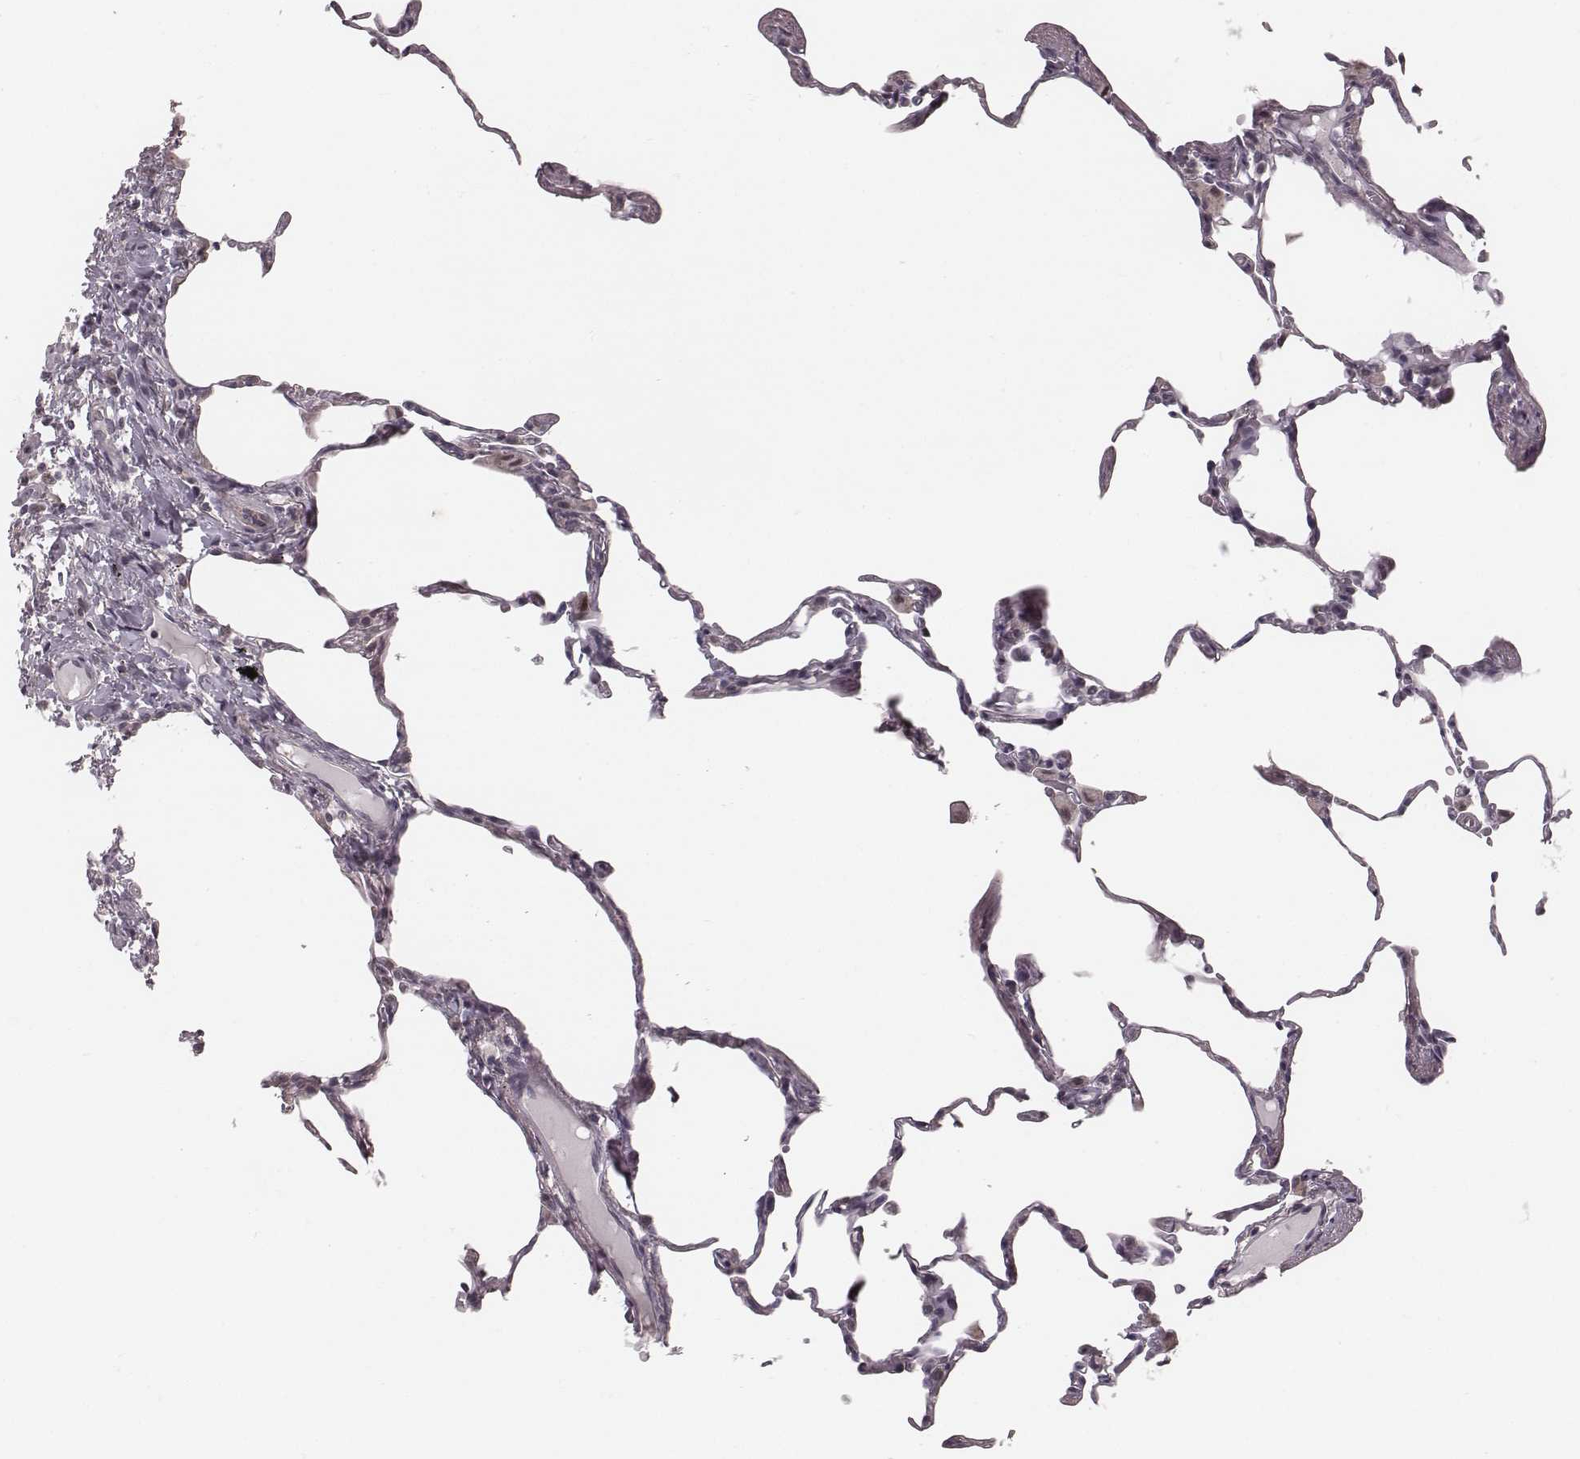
{"staining": {"intensity": "negative", "quantity": "none", "location": "none"}, "tissue": "lung", "cell_type": "Alveolar cells", "image_type": "normal", "snomed": [{"axis": "morphology", "description": "Normal tissue, NOS"}, {"axis": "topography", "description": "Lung"}], "caption": "An image of lung stained for a protein displays no brown staining in alveolar cells. The staining is performed using DAB (3,3'-diaminobenzidine) brown chromogen with nuclei counter-stained in using hematoxylin.", "gene": "IQCG", "patient": {"sex": "female", "age": 57}}